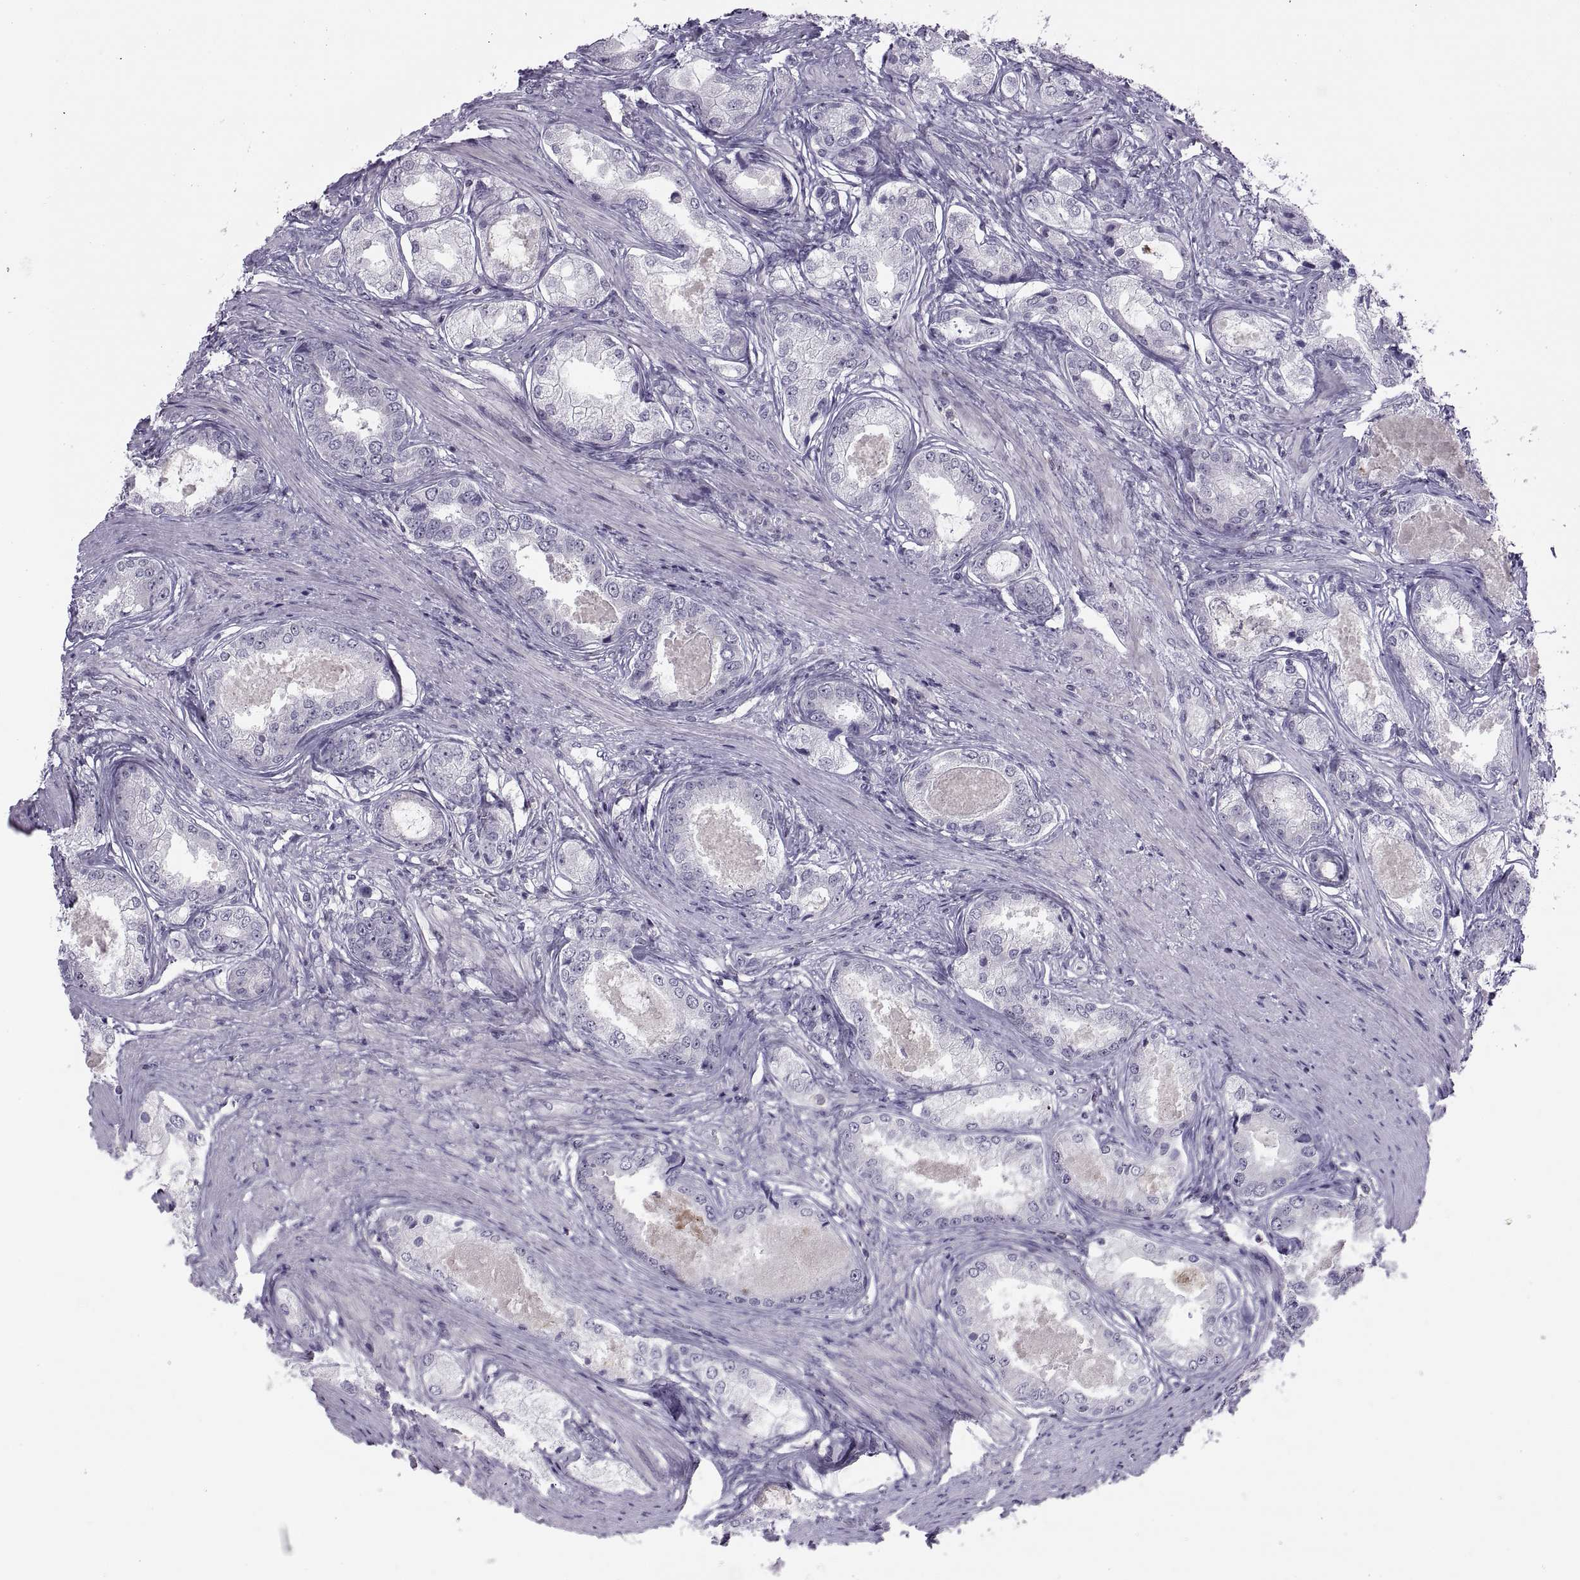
{"staining": {"intensity": "negative", "quantity": "none", "location": "none"}, "tissue": "prostate cancer", "cell_type": "Tumor cells", "image_type": "cancer", "snomed": [{"axis": "morphology", "description": "Adenocarcinoma, Low grade"}, {"axis": "topography", "description": "Prostate"}], "caption": "The photomicrograph reveals no significant staining in tumor cells of prostate cancer. (IHC, brightfield microscopy, high magnification).", "gene": "TTC21A", "patient": {"sex": "male", "age": 68}}